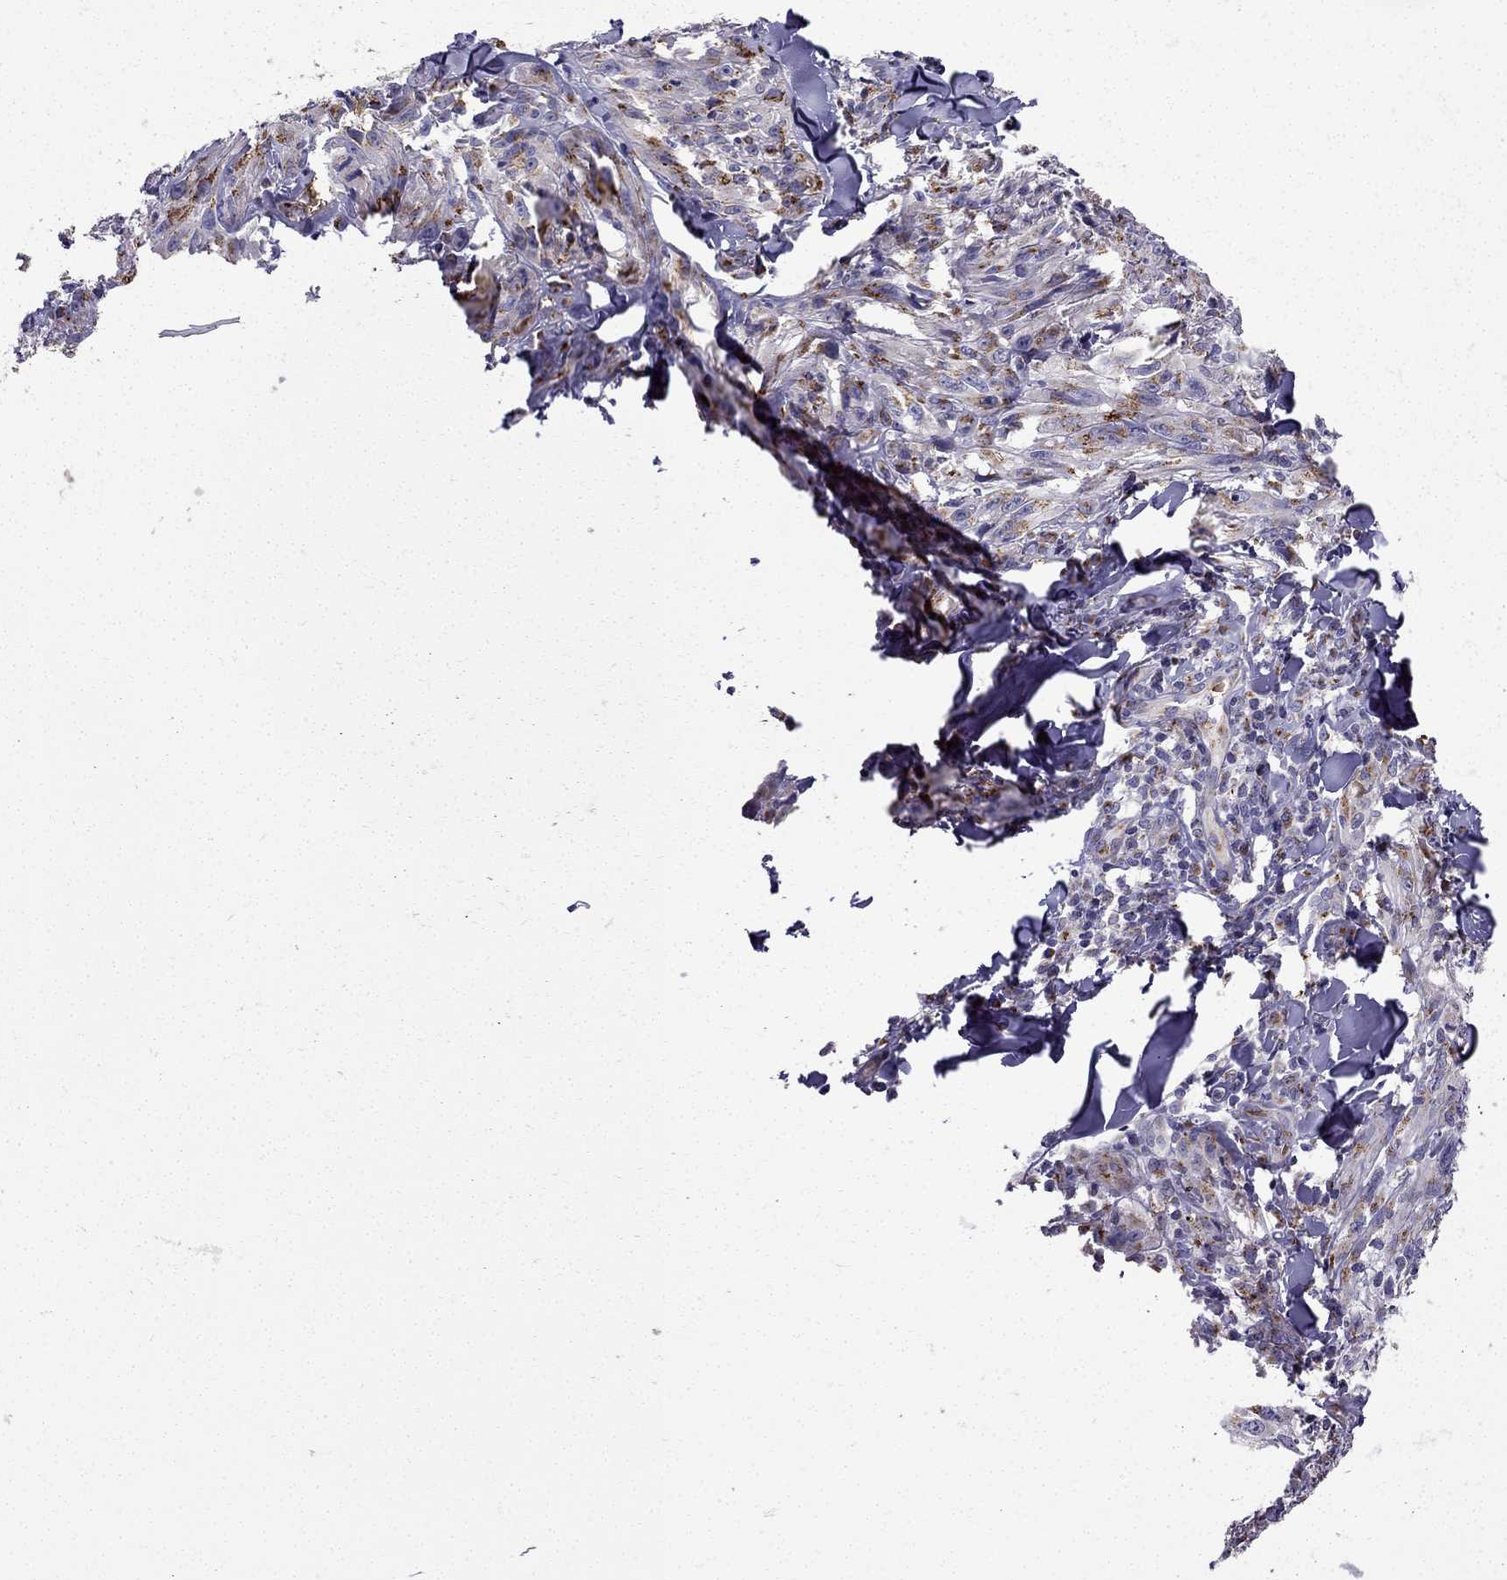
{"staining": {"intensity": "negative", "quantity": "none", "location": "none"}, "tissue": "melanoma", "cell_type": "Tumor cells", "image_type": "cancer", "snomed": [{"axis": "morphology", "description": "Malignant melanoma, NOS"}, {"axis": "topography", "description": "Skin"}], "caption": "This micrograph is of melanoma stained with immunohistochemistry (IHC) to label a protein in brown with the nuclei are counter-stained blue. There is no positivity in tumor cells. (DAB (3,3'-diaminobenzidine) immunohistochemistry visualized using brightfield microscopy, high magnification).", "gene": "B4GALT7", "patient": {"sex": "male", "age": 67}}